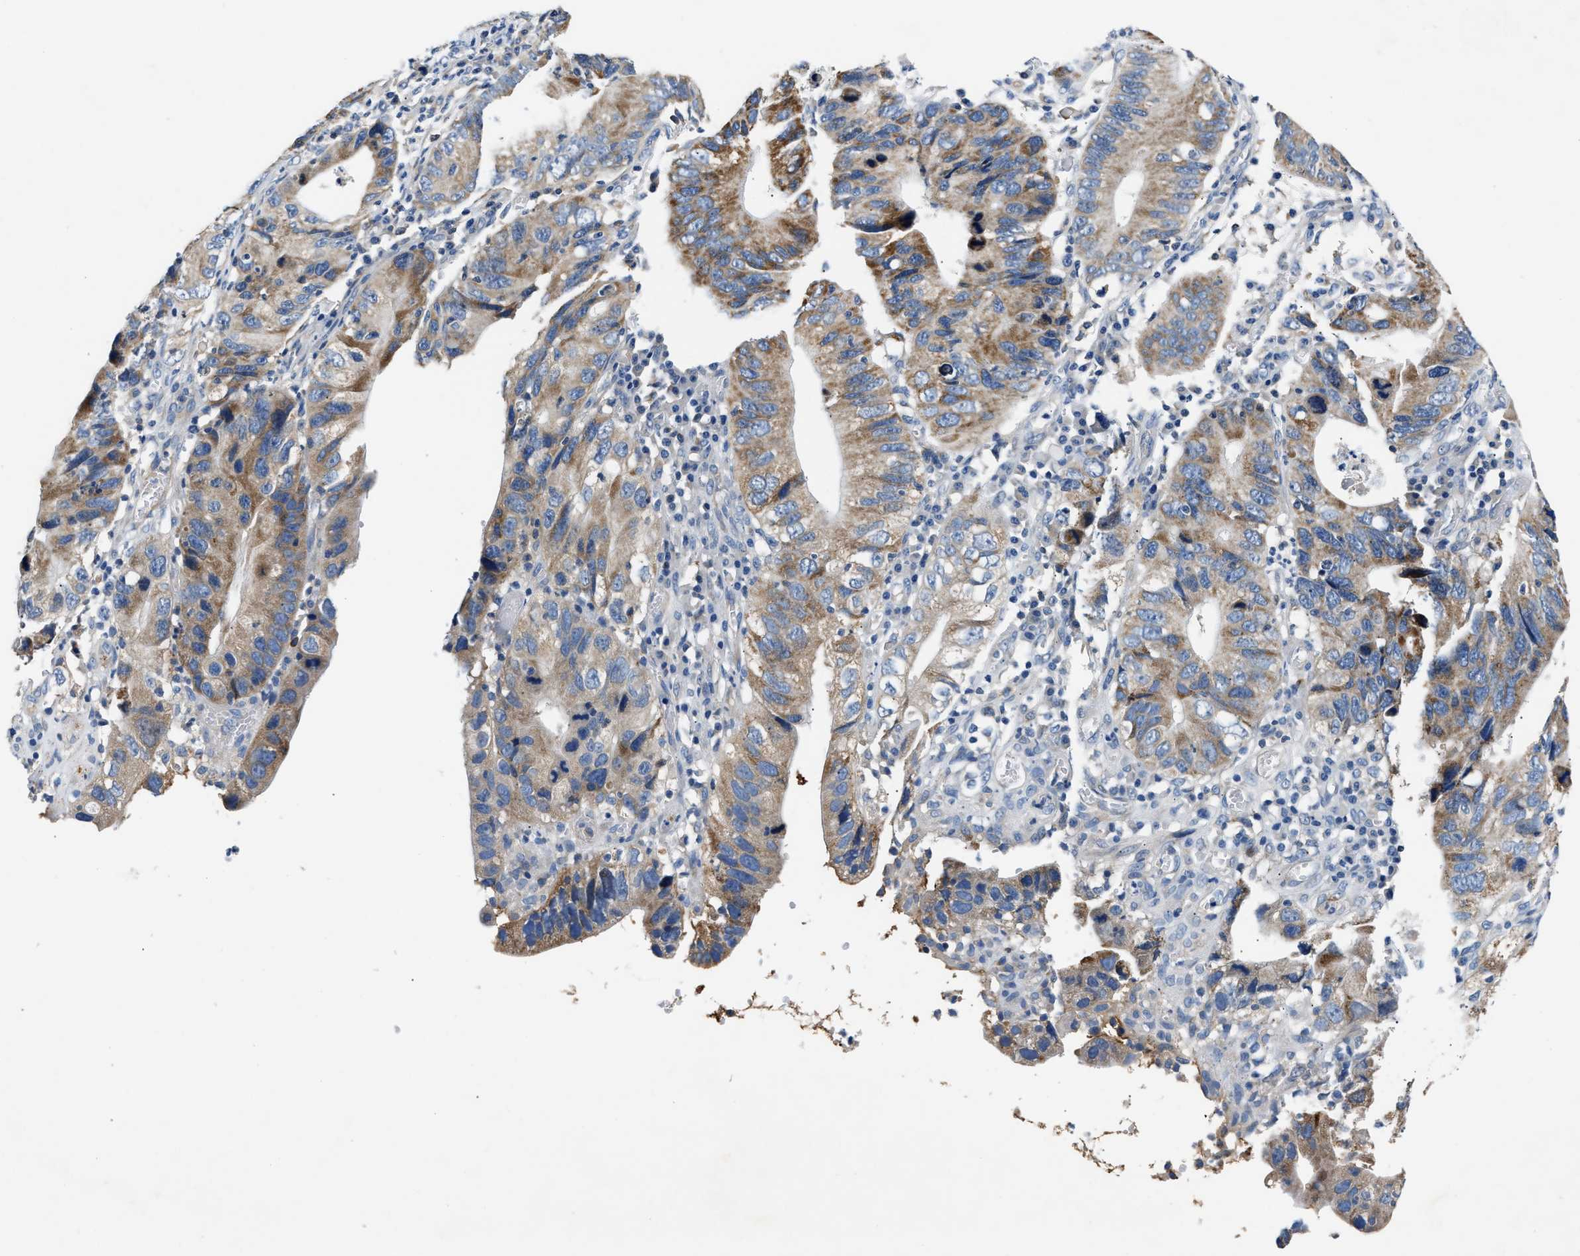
{"staining": {"intensity": "moderate", "quantity": ">75%", "location": "cytoplasmic/membranous"}, "tissue": "stomach cancer", "cell_type": "Tumor cells", "image_type": "cancer", "snomed": [{"axis": "morphology", "description": "Adenocarcinoma, NOS"}, {"axis": "topography", "description": "Stomach"}], "caption": "Brown immunohistochemical staining in adenocarcinoma (stomach) exhibits moderate cytoplasmic/membranous positivity in approximately >75% of tumor cells.", "gene": "TUT7", "patient": {"sex": "male", "age": 59}}